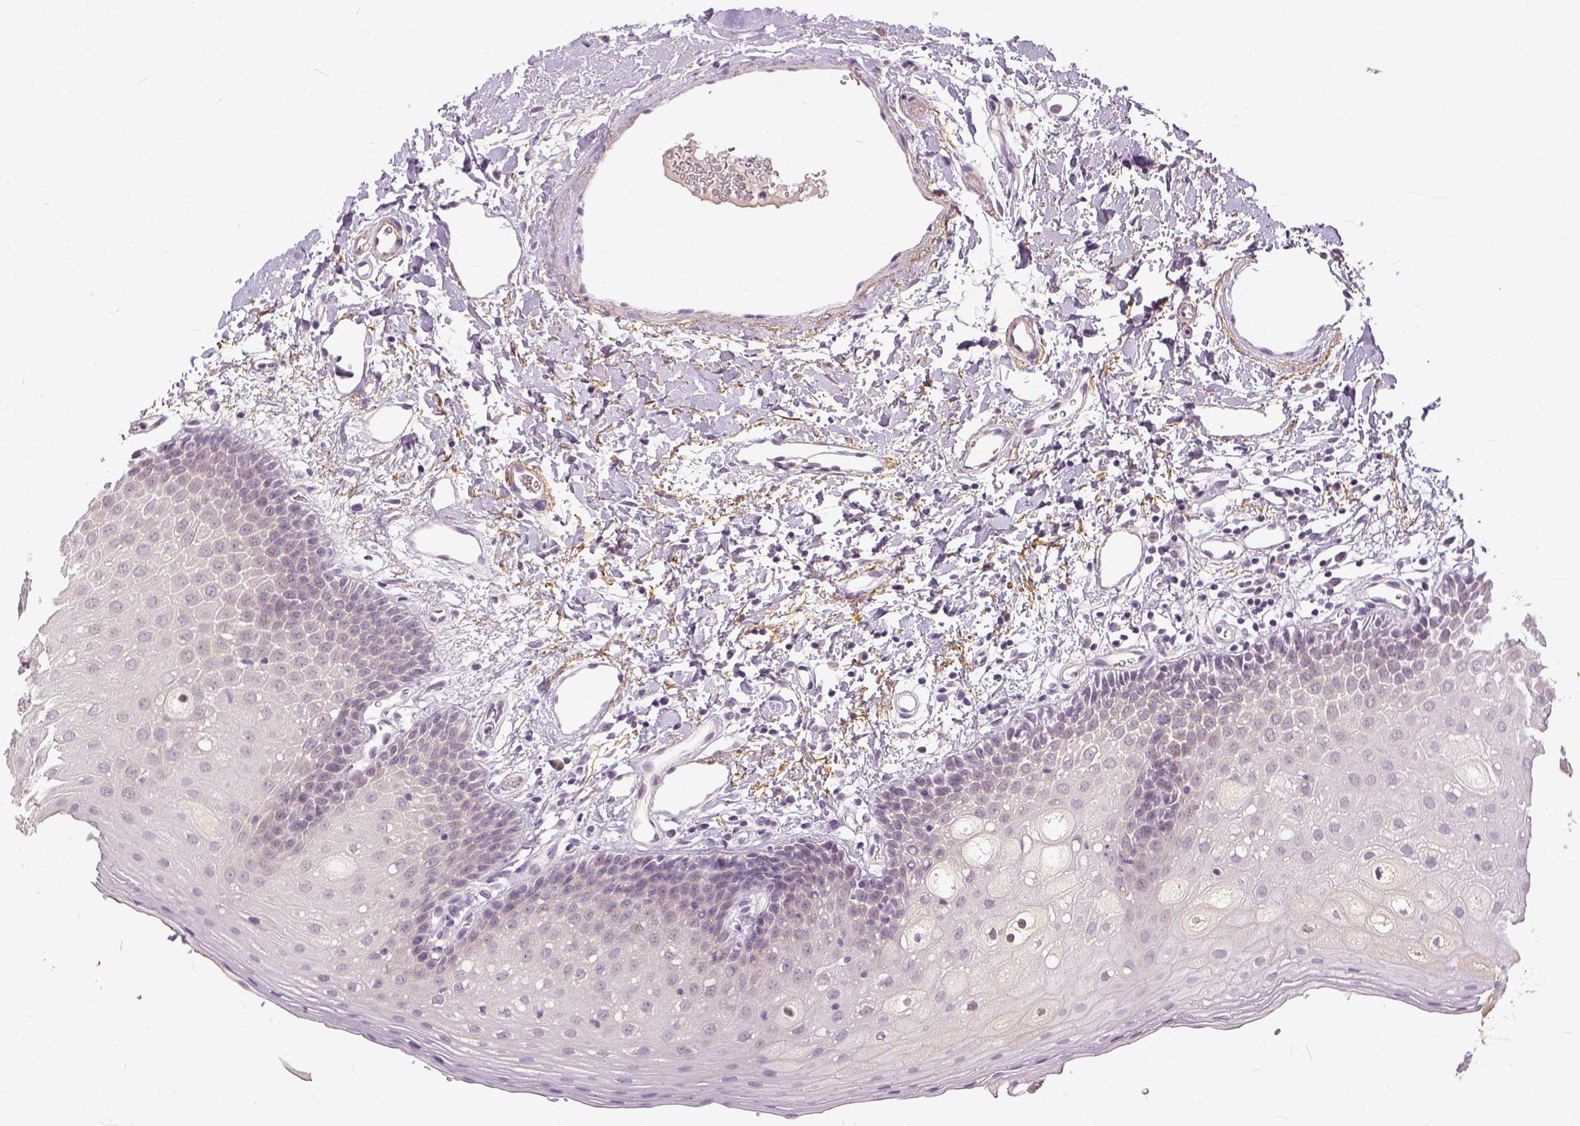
{"staining": {"intensity": "negative", "quantity": "none", "location": "none"}, "tissue": "oral mucosa", "cell_type": "Squamous epithelial cells", "image_type": "normal", "snomed": [{"axis": "morphology", "description": "Normal tissue, NOS"}, {"axis": "topography", "description": "Oral tissue"}], "caption": "Squamous epithelial cells show no significant protein expression in unremarkable oral mucosa. The staining was performed using DAB to visualize the protein expression in brown, while the nuclei were stained in blue with hematoxylin (Magnification: 20x).", "gene": "ANO2", "patient": {"sex": "female", "age": 43}}